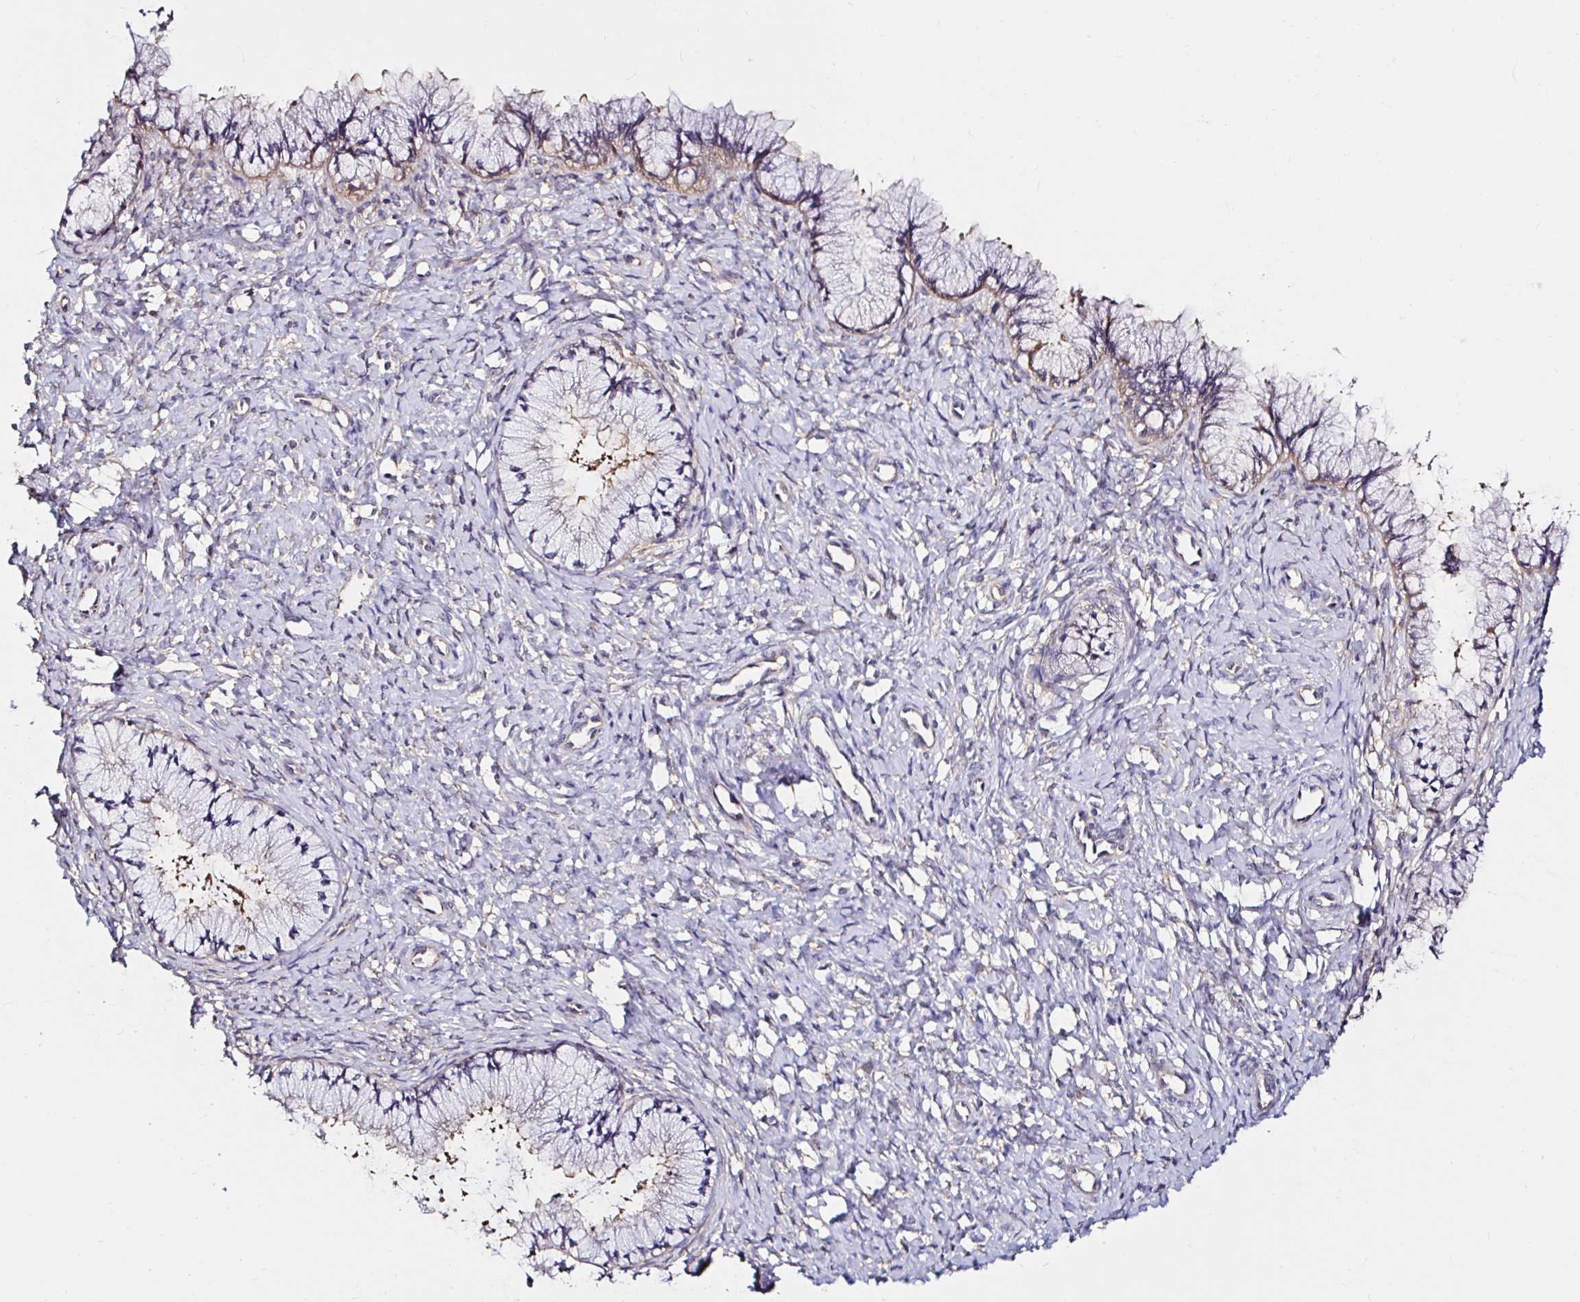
{"staining": {"intensity": "weak", "quantity": "25%-75%", "location": "cytoplasmic/membranous"}, "tissue": "cervix", "cell_type": "Glandular cells", "image_type": "normal", "snomed": [{"axis": "morphology", "description": "Normal tissue, NOS"}, {"axis": "topography", "description": "Cervix"}], "caption": "Immunohistochemistry histopathology image of unremarkable cervix stained for a protein (brown), which reveals low levels of weak cytoplasmic/membranous staining in about 25%-75% of glandular cells.", "gene": "RSRP1", "patient": {"sex": "female", "age": 37}}